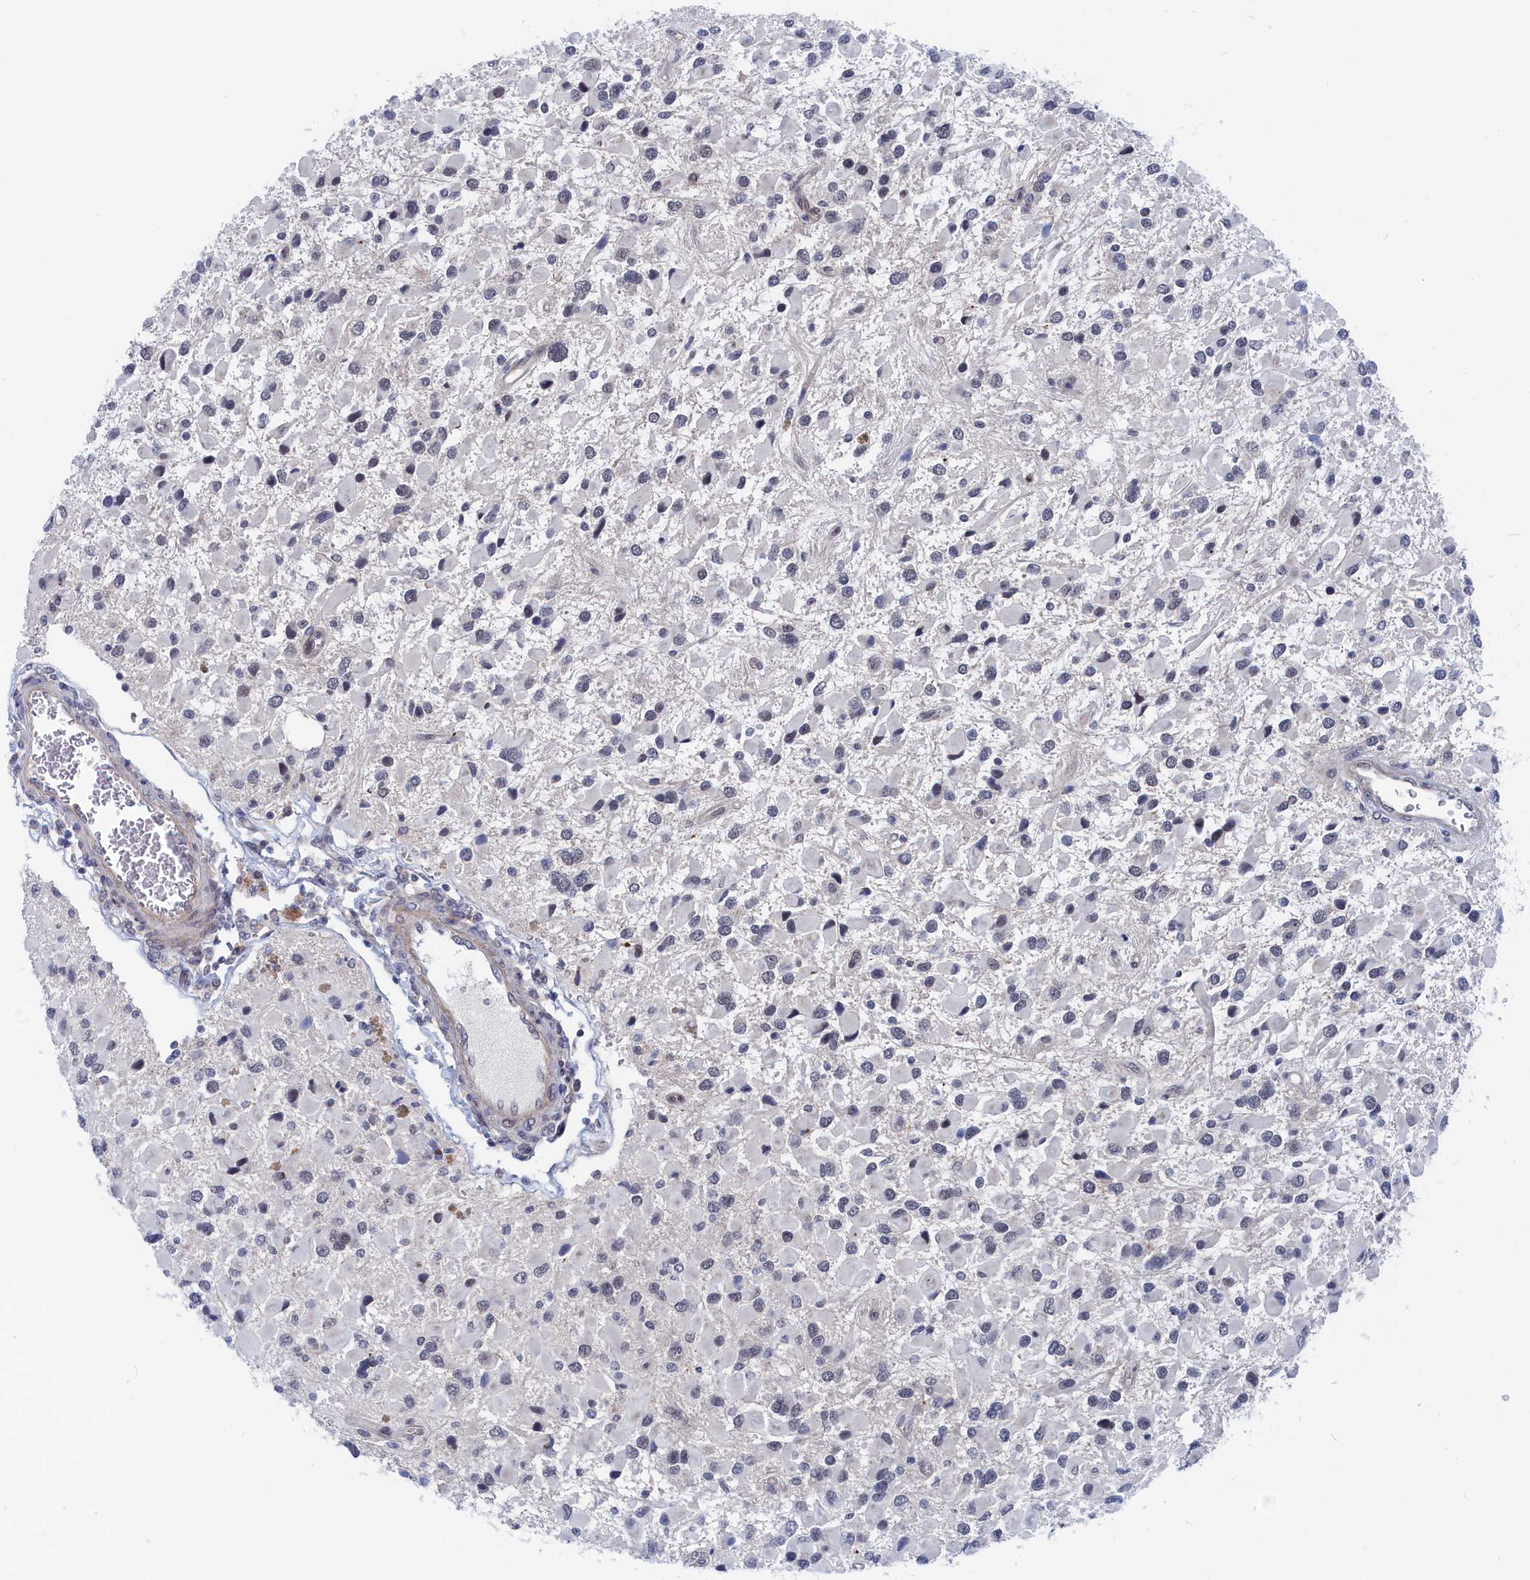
{"staining": {"intensity": "negative", "quantity": "none", "location": "none"}, "tissue": "glioma", "cell_type": "Tumor cells", "image_type": "cancer", "snomed": [{"axis": "morphology", "description": "Glioma, malignant, High grade"}, {"axis": "topography", "description": "Brain"}], "caption": "Tumor cells are negative for brown protein staining in high-grade glioma (malignant).", "gene": "MARCHF3", "patient": {"sex": "male", "age": 53}}